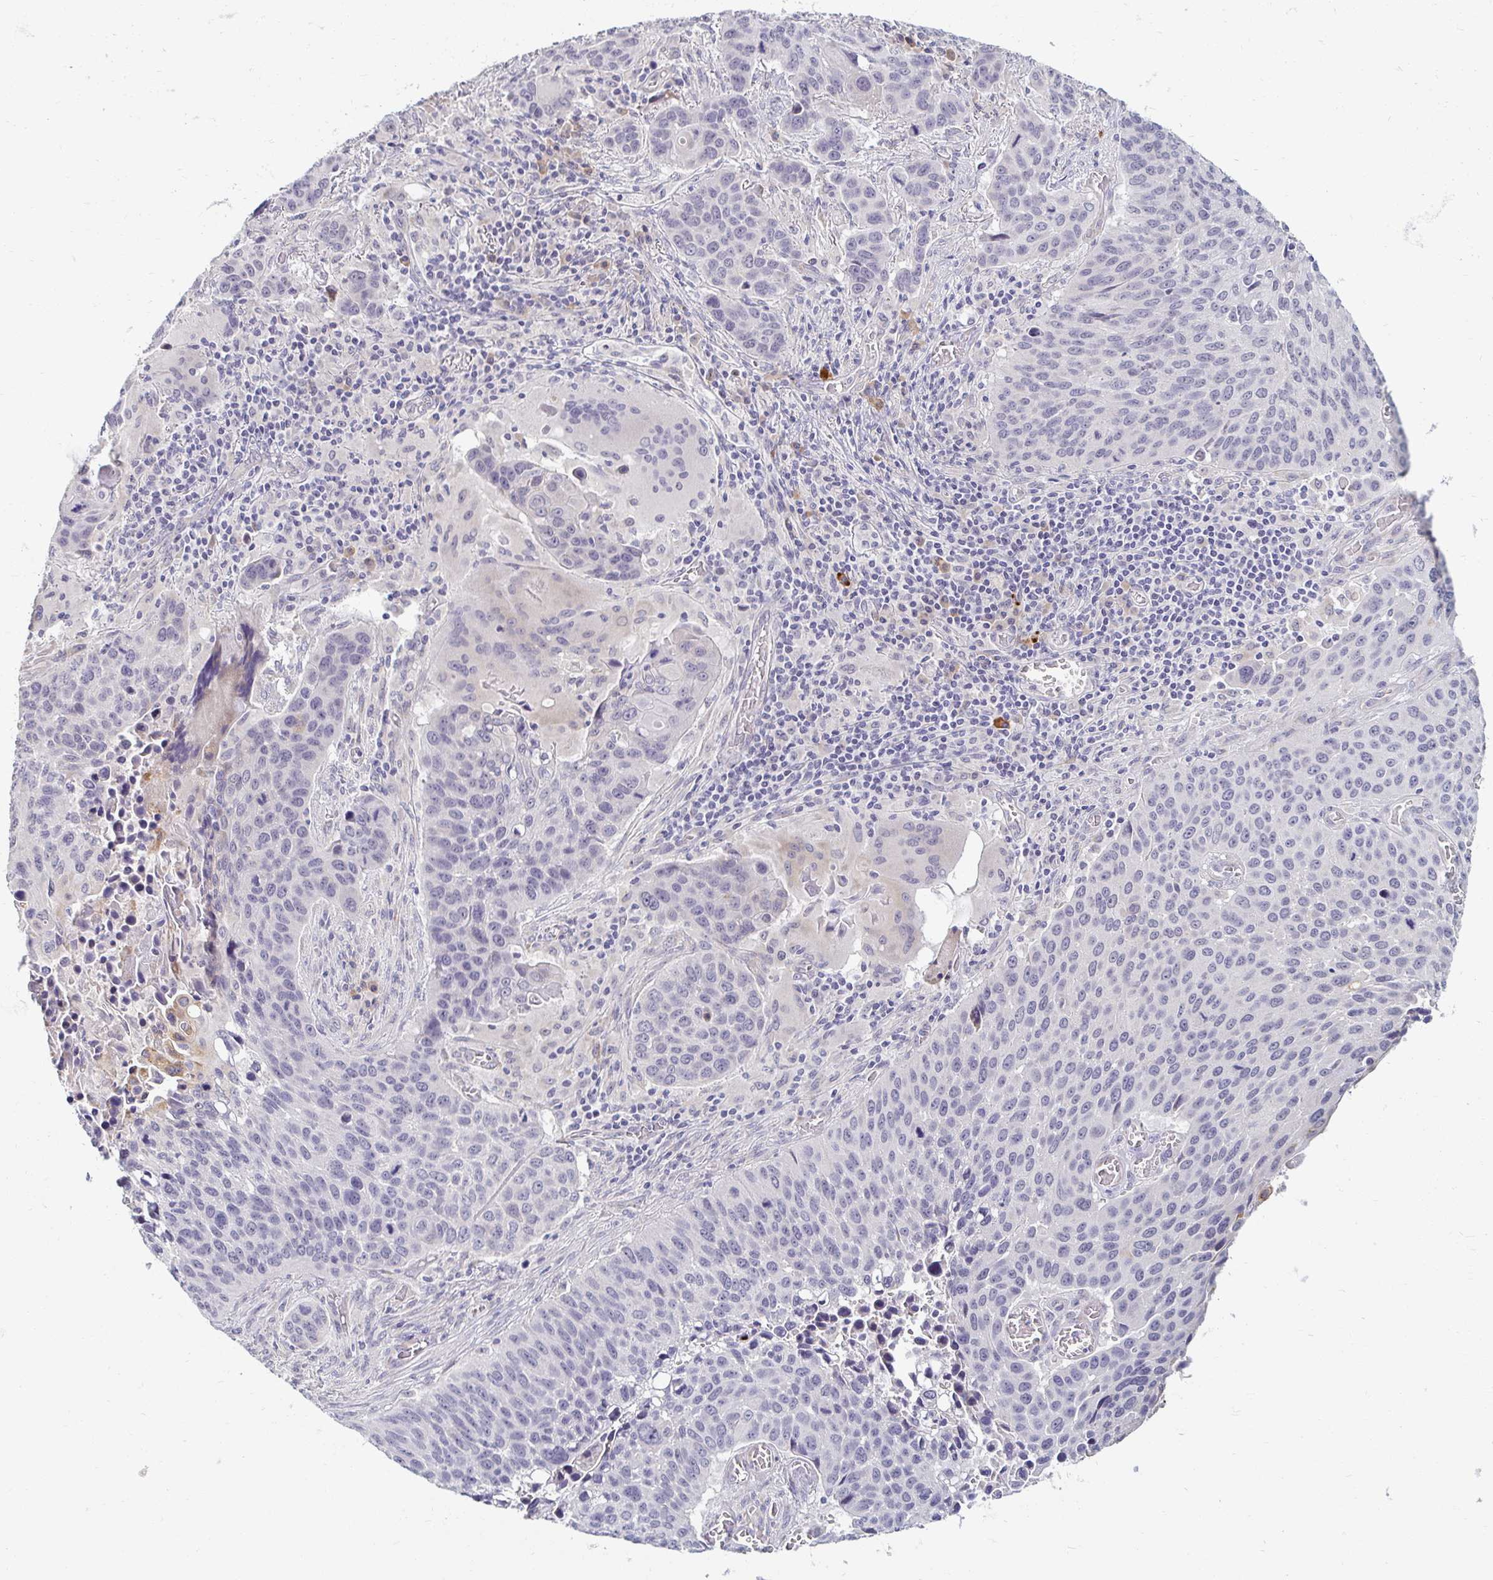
{"staining": {"intensity": "negative", "quantity": "none", "location": "none"}, "tissue": "lung cancer", "cell_type": "Tumor cells", "image_type": "cancer", "snomed": [{"axis": "morphology", "description": "Squamous cell carcinoma, NOS"}, {"axis": "topography", "description": "Lung"}], "caption": "This is an IHC photomicrograph of lung cancer. There is no positivity in tumor cells.", "gene": "DDN", "patient": {"sex": "male", "age": 68}}